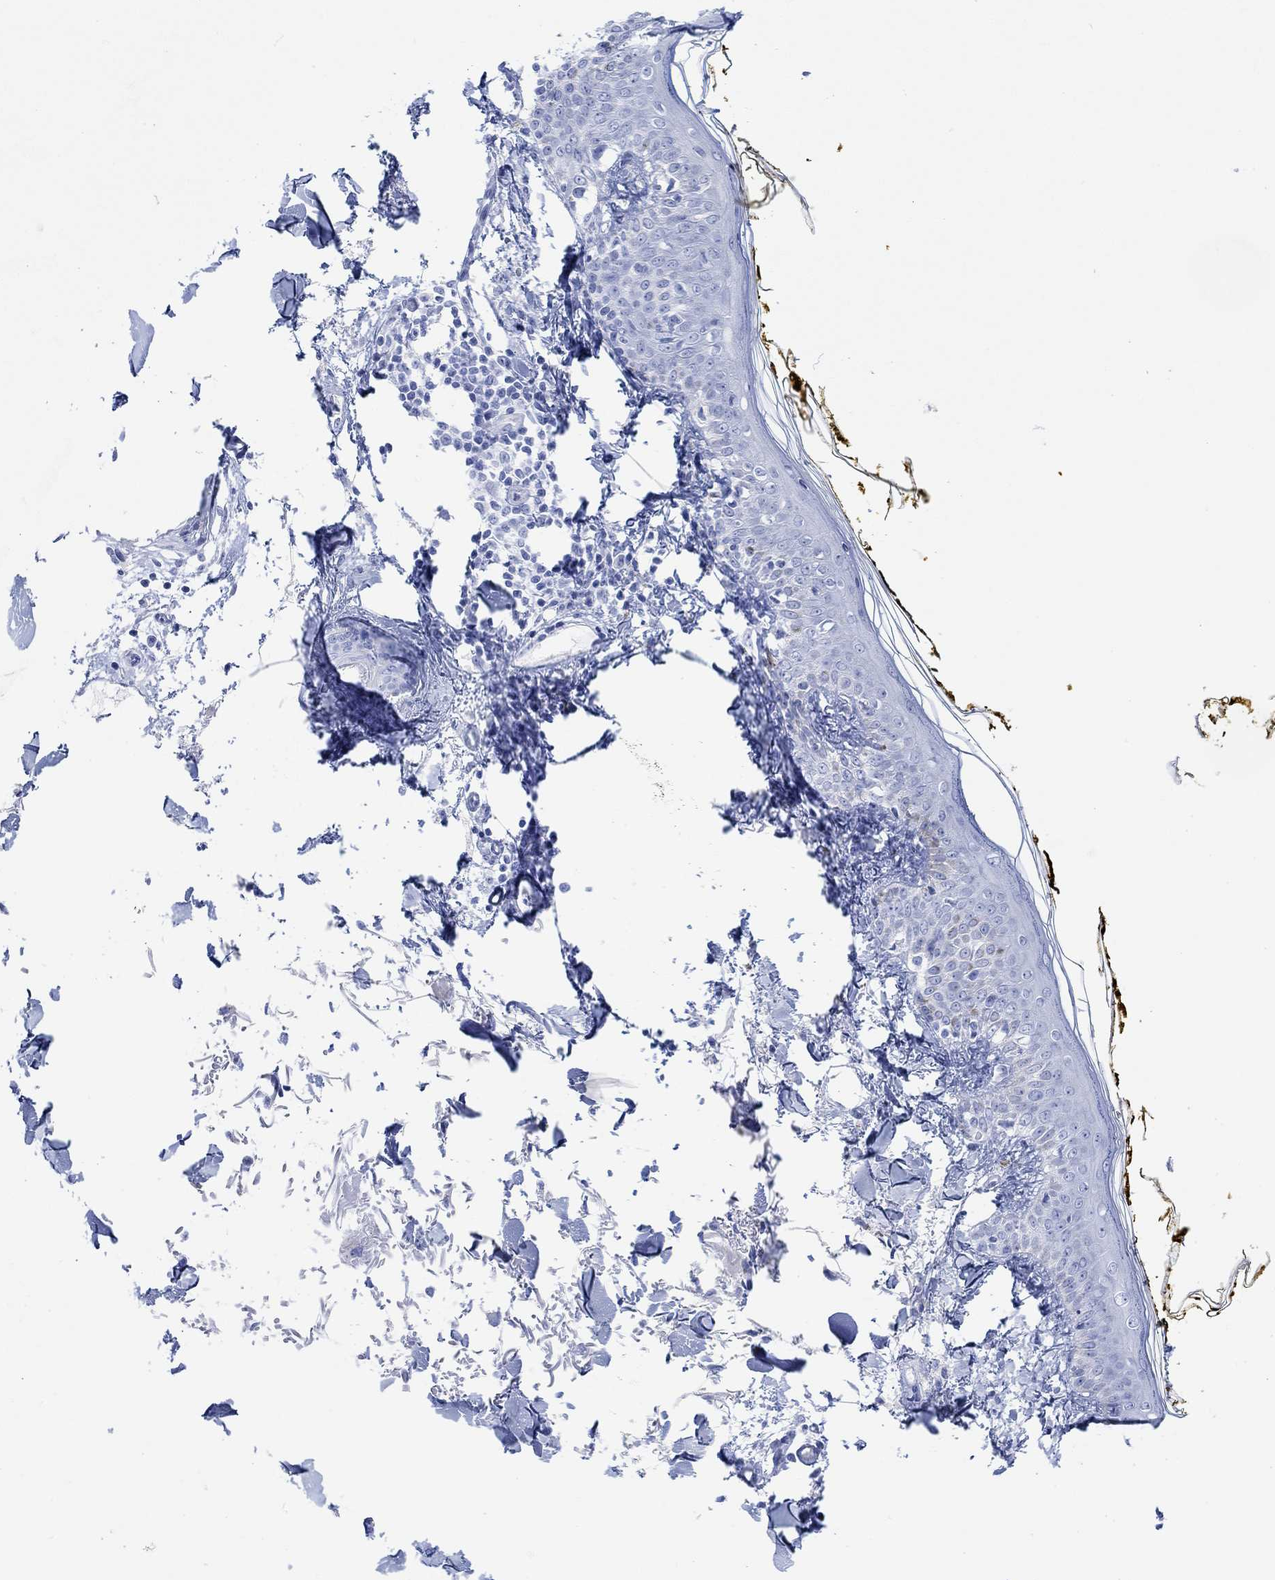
{"staining": {"intensity": "negative", "quantity": "none", "location": "none"}, "tissue": "skin", "cell_type": "Fibroblasts", "image_type": "normal", "snomed": [{"axis": "morphology", "description": "Normal tissue, NOS"}, {"axis": "topography", "description": "Skin"}], "caption": "IHC image of unremarkable skin stained for a protein (brown), which demonstrates no expression in fibroblasts.", "gene": "ANKRD33", "patient": {"sex": "male", "age": 76}}